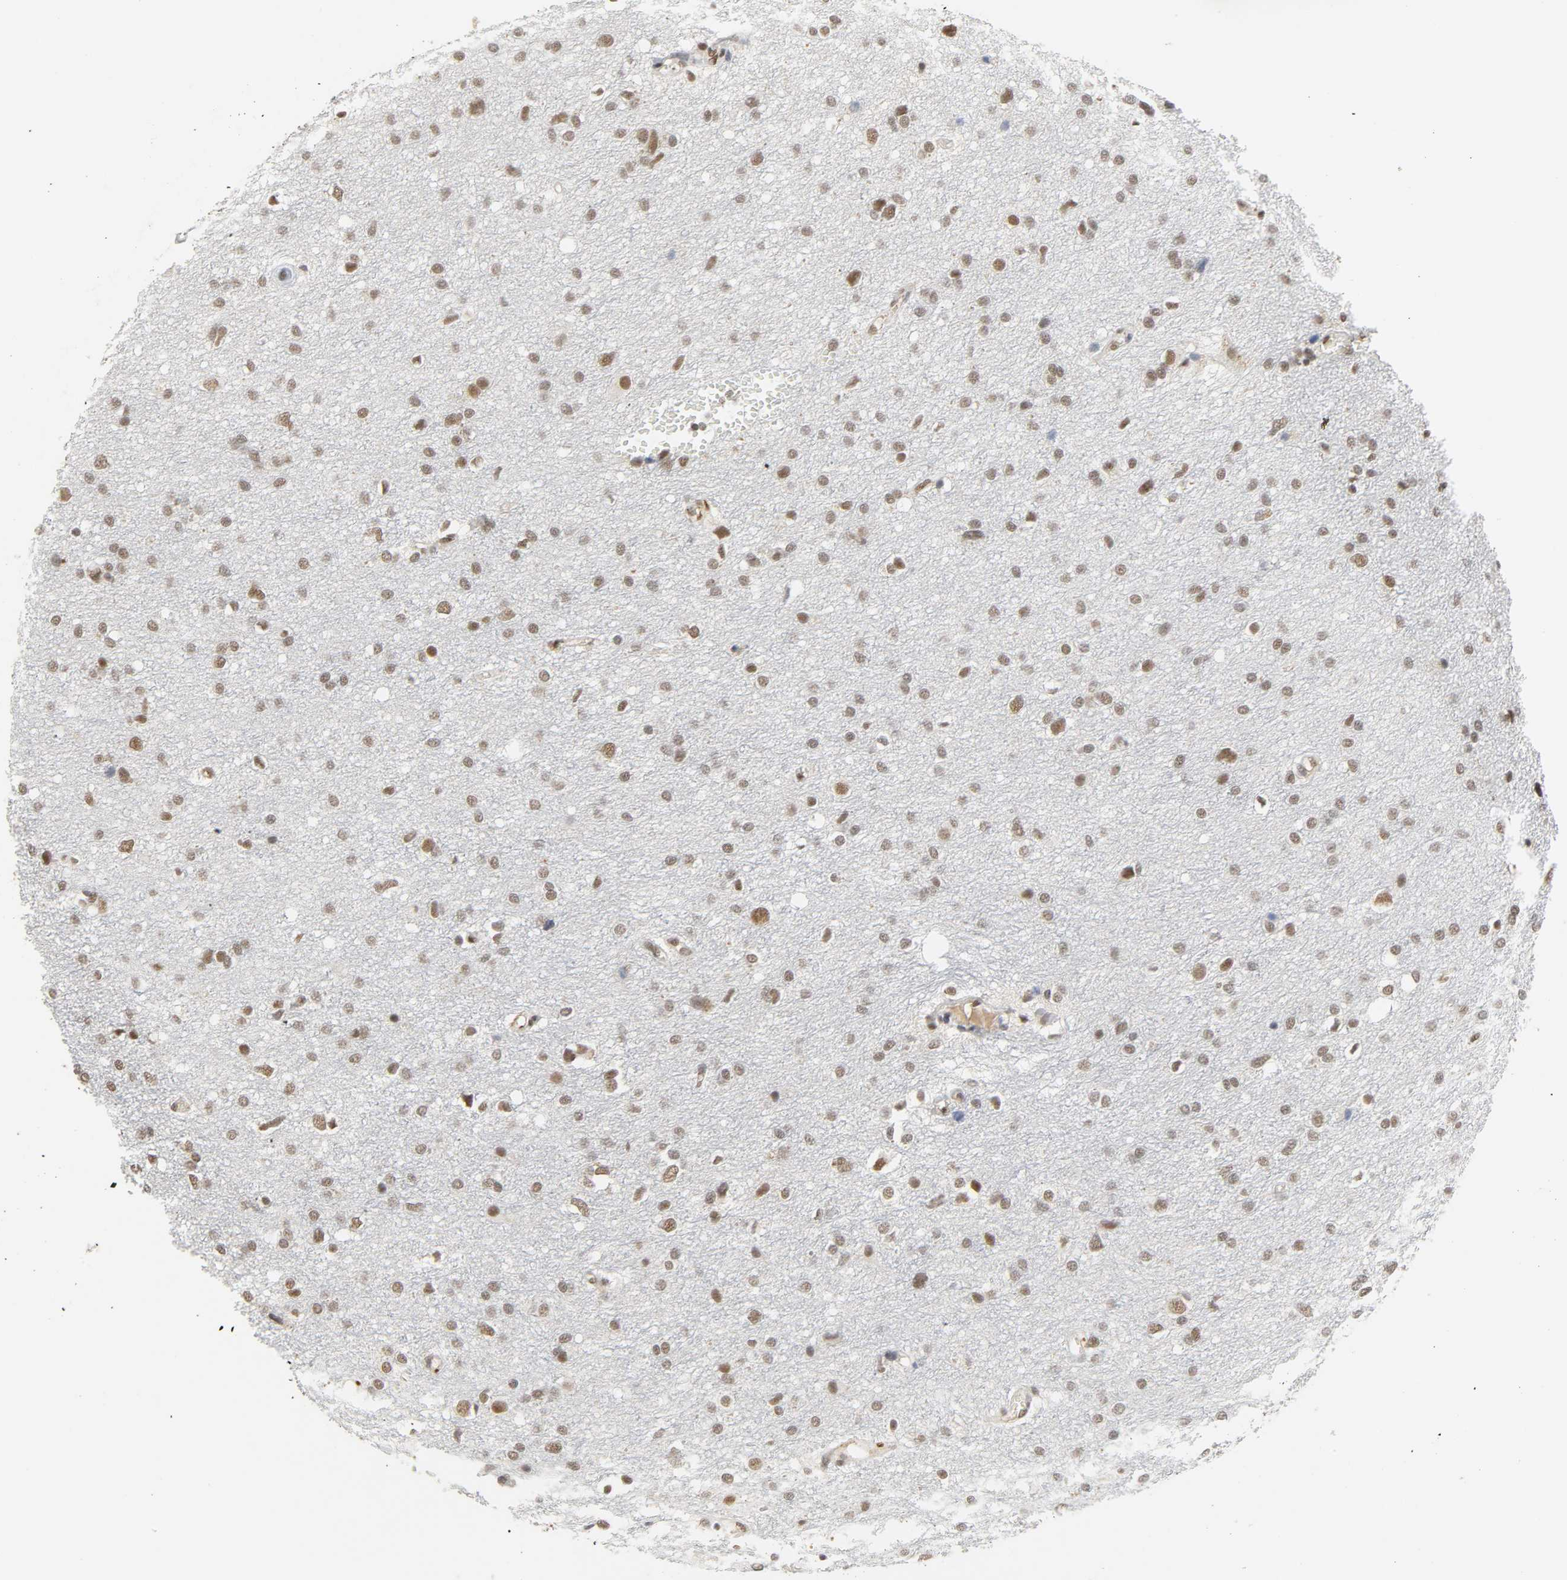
{"staining": {"intensity": "moderate", "quantity": ">75%", "location": "nuclear"}, "tissue": "glioma", "cell_type": "Tumor cells", "image_type": "cancer", "snomed": [{"axis": "morphology", "description": "Glioma, malignant, High grade"}, {"axis": "topography", "description": "Brain"}], "caption": "Malignant glioma (high-grade) stained for a protein demonstrates moderate nuclear positivity in tumor cells.", "gene": "NCOA6", "patient": {"sex": "female", "age": 59}}